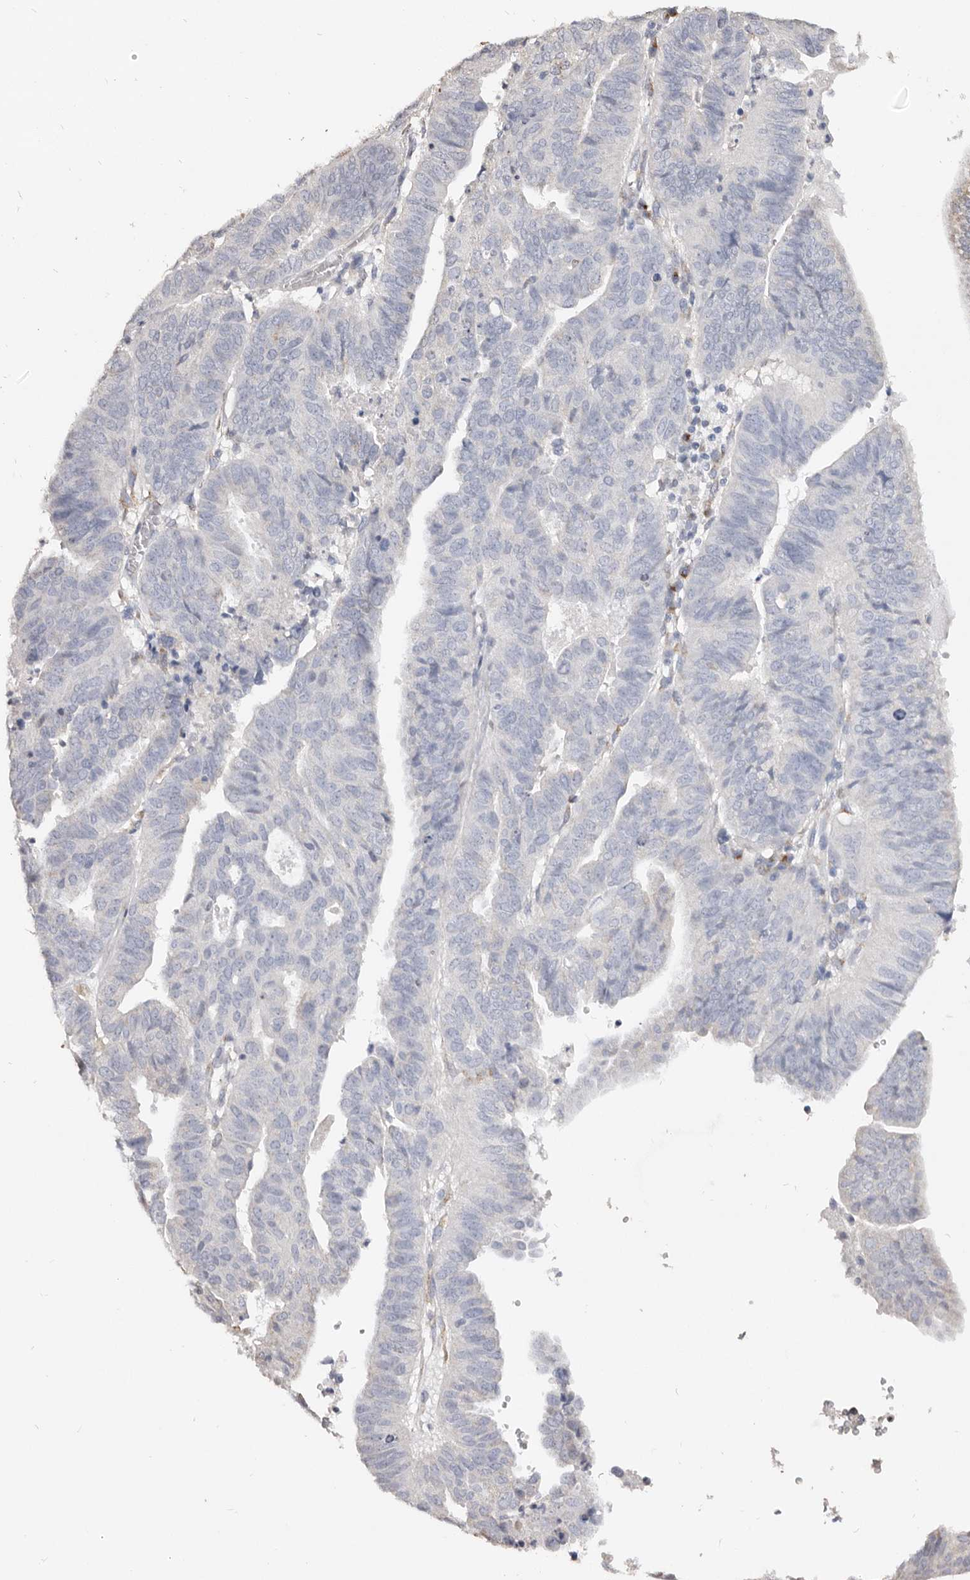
{"staining": {"intensity": "negative", "quantity": "none", "location": "none"}, "tissue": "endometrial cancer", "cell_type": "Tumor cells", "image_type": "cancer", "snomed": [{"axis": "morphology", "description": "Adenocarcinoma, NOS"}, {"axis": "topography", "description": "Uterus"}], "caption": "Protein analysis of endometrial cancer (adenocarcinoma) exhibits no significant staining in tumor cells.", "gene": "LGALS7B", "patient": {"sex": "female", "age": 77}}